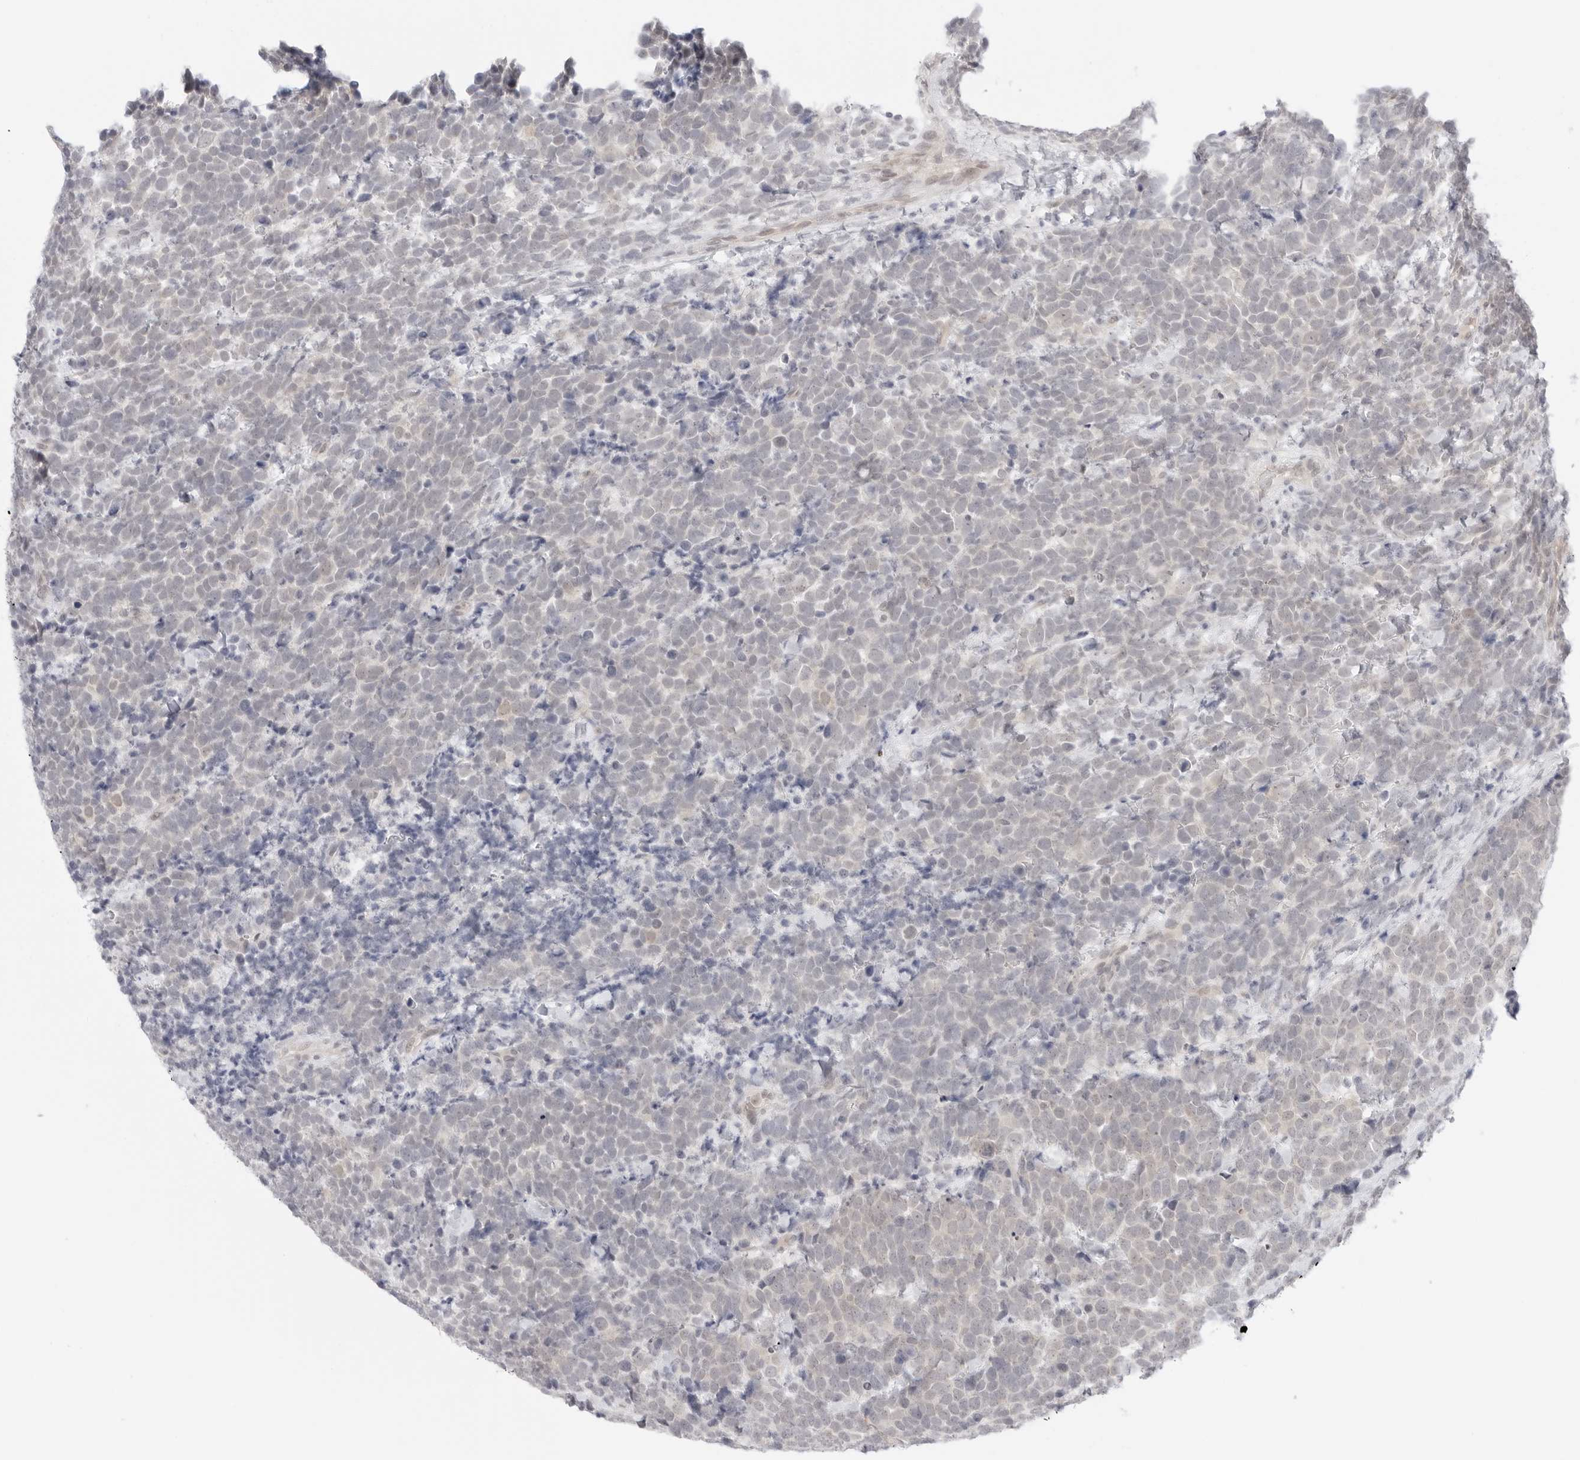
{"staining": {"intensity": "negative", "quantity": "none", "location": "none"}, "tissue": "urothelial cancer", "cell_type": "Tumor cells", "image_type": "cancer", "snomed": [{"axis": "morphology", "description": "Urothelial carcinoma, High grade"}, {"axis": "topography", "description": "Urinary bladder"}], "caption": "Immunohistochemistry of human urothelial cancer exhibits no positivity in tumor cells.", "gene": "MED18", "patient": {"sex": "female", "age": 82}}